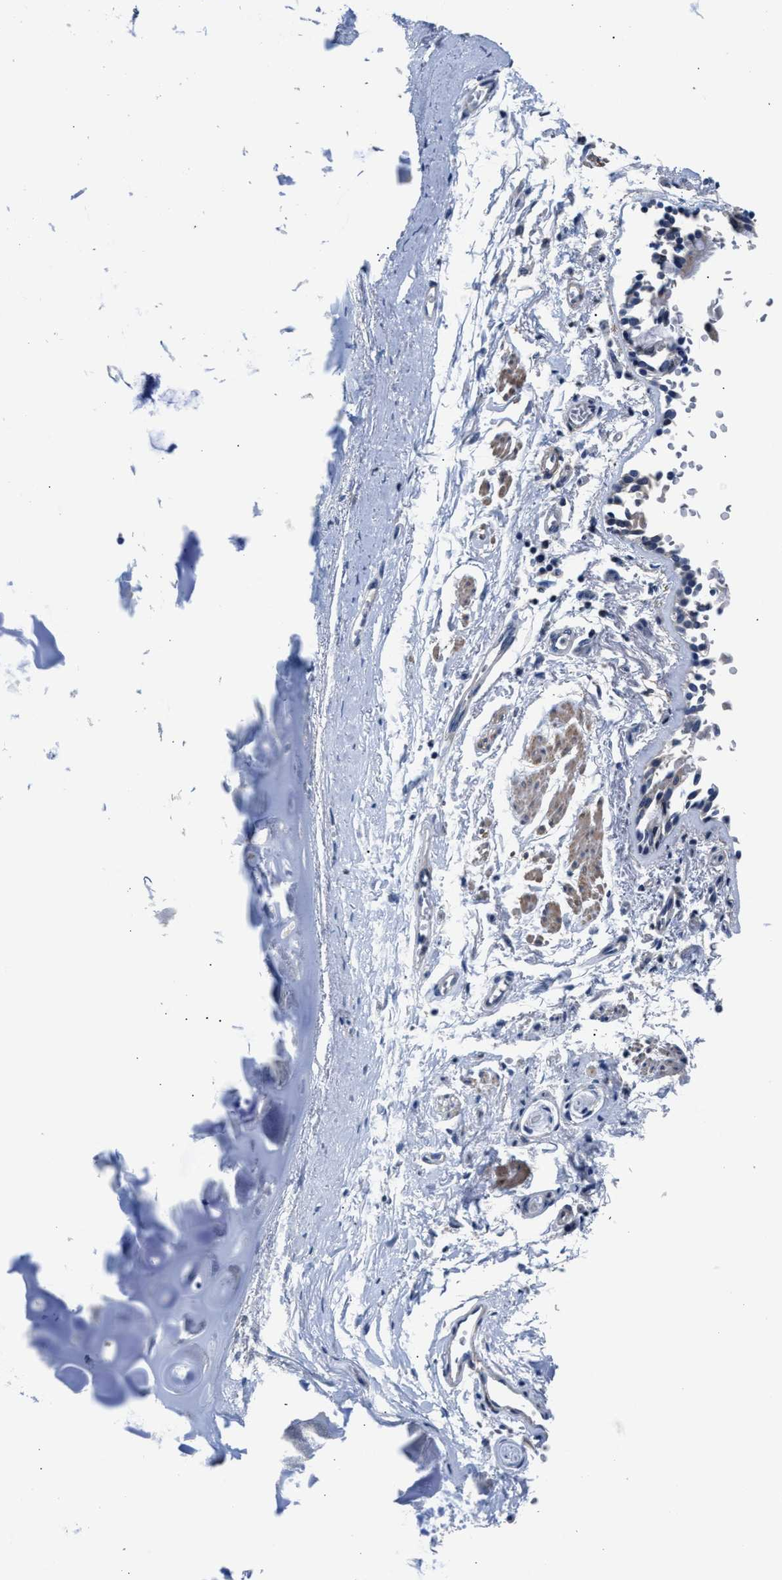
{"staining": {"intensity": "negative", "quantity": "none", "location": "none"}, "tissue": "soft tissue", "cell_type": "Chondrocytes", "image_type": "normal", "snomed": [{"axis": "morphology", "description": "Normal tissue, NOS"}, {"axis": "topography", "description": "Cartilage tissue"}, {"axis": "topography", "description": "Lung"}], "caption": "Micrograph shows no protein positivity in chondrocytes of unremarkable soft tissue. (DAB immunohistochemistry with hematoxylin counter stain).", "gene": "MYH3", "patient": {"sex": "female", "age": 77}}